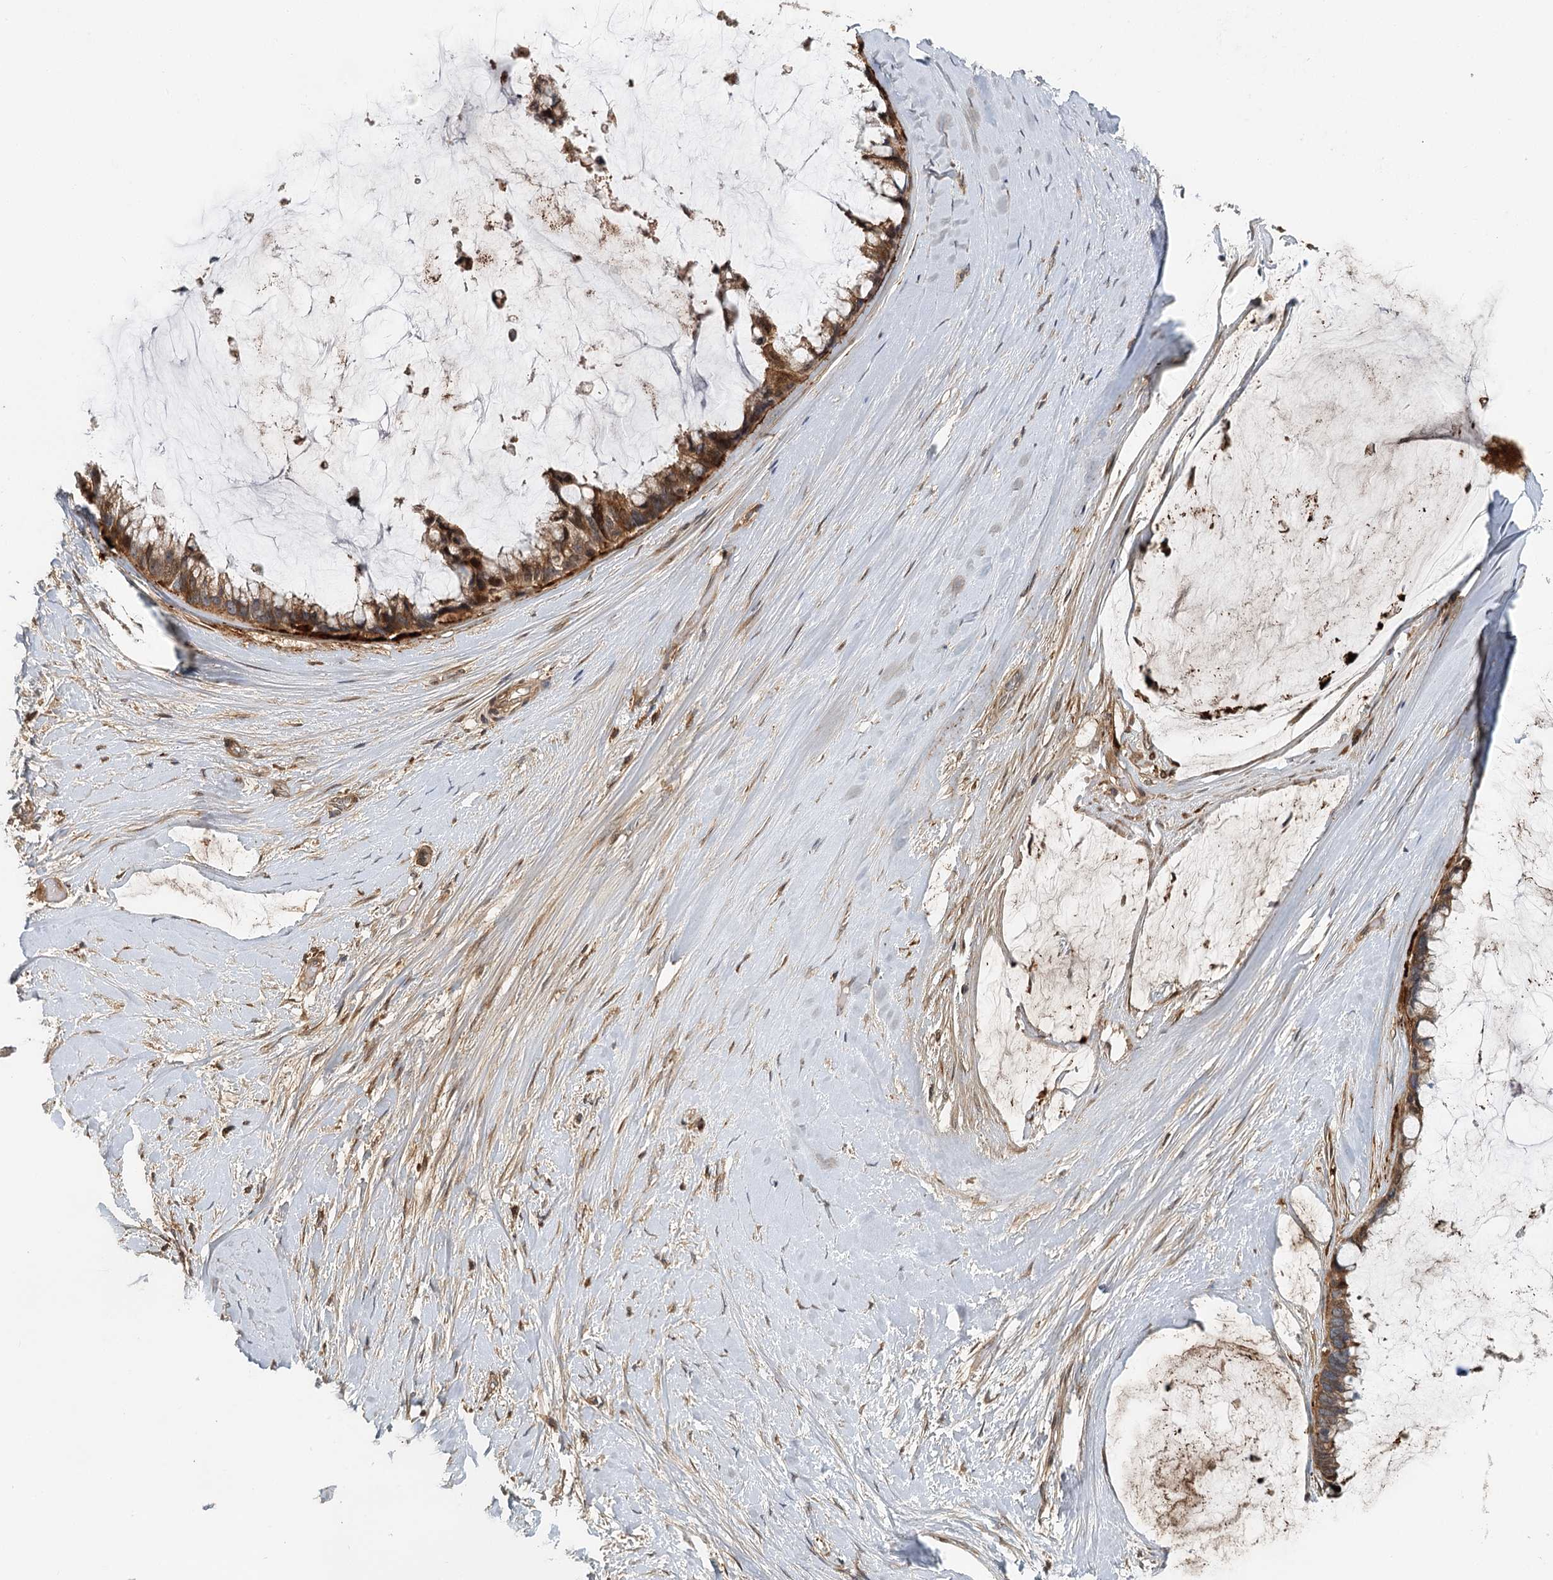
{"staining": {"intensity": "strong", "quantity": ">75%", "location": "cytoplasmic/membranous"}, "tissue": "ovarian cancer", "cell_type": "Tumor cells", "image_type": "cancer", "snomed": [{"axis": "morphology", "description": "Cystadenocarcinoma, mucinous, NOS"}, {"axis": "topography", "description": "Ovary"}], "caption": "Protein expression analysis of human ovarian mucinous cystadenocarcinoma reveals strong cytoplasmic/membranous staining in approximately >75% of tumor cells.", "gene": "RNF111", "patient": {"sex": "female", "age": 39}}